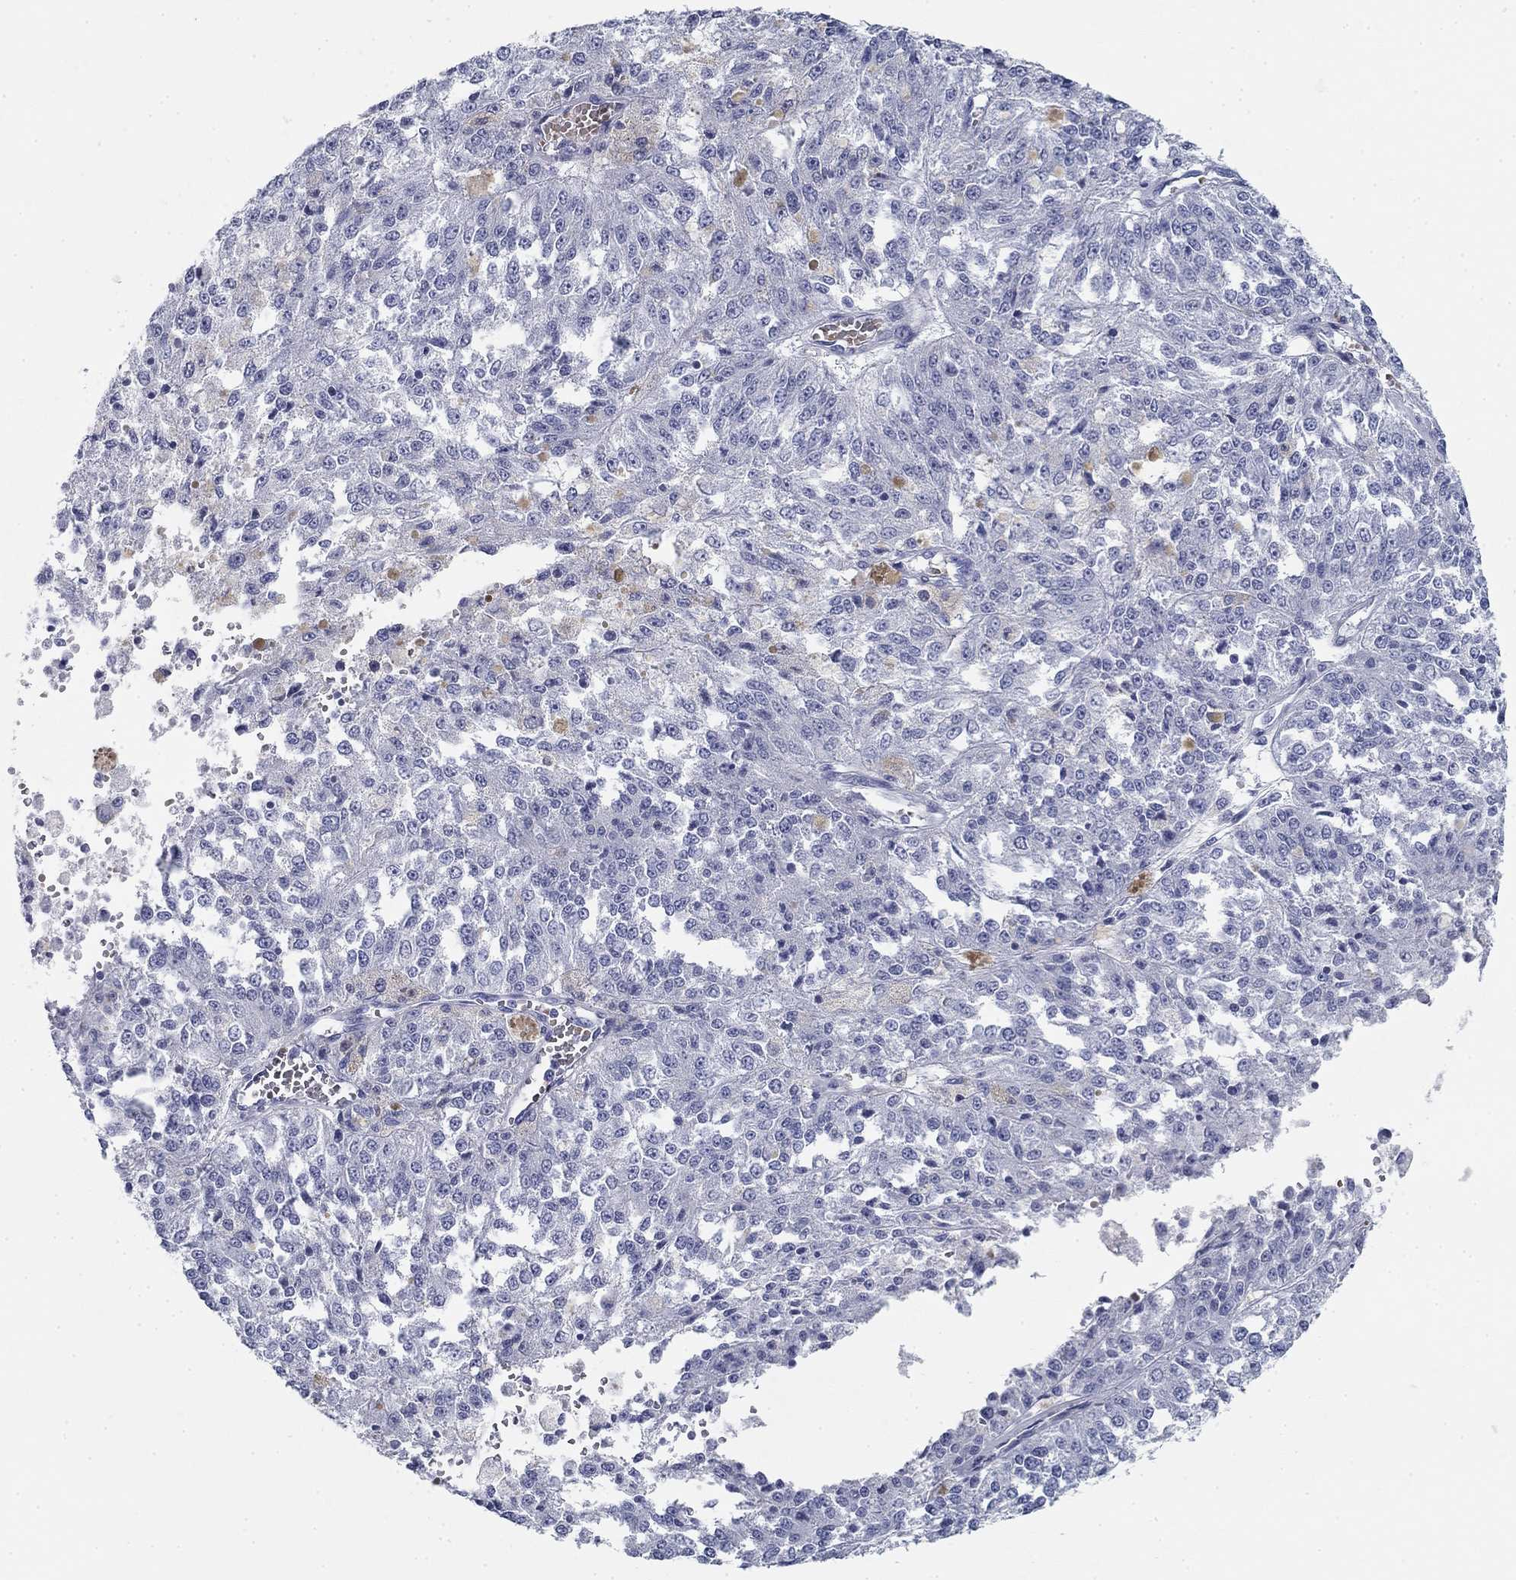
{"staining": {"intensity": "negative", "quantity": "none", "location": "none"}, "tissue": "melanoma", "cell_type": "Tumor cells", "image_type": "cancer", "snomed": [{"axis": "morphology", "description": "Malignant melanoma, Metastatic site"}, {"axis": "topography", "description": "Lymph node"}], "caption": "An immunohistochemistry image of malignant melanoma (metastatic site) is shown. There is no staining in tumor cells of malignant melanoma (metastatic site).", "gene": "GPC1", "patient": {"sex": "female", "age": 64}}